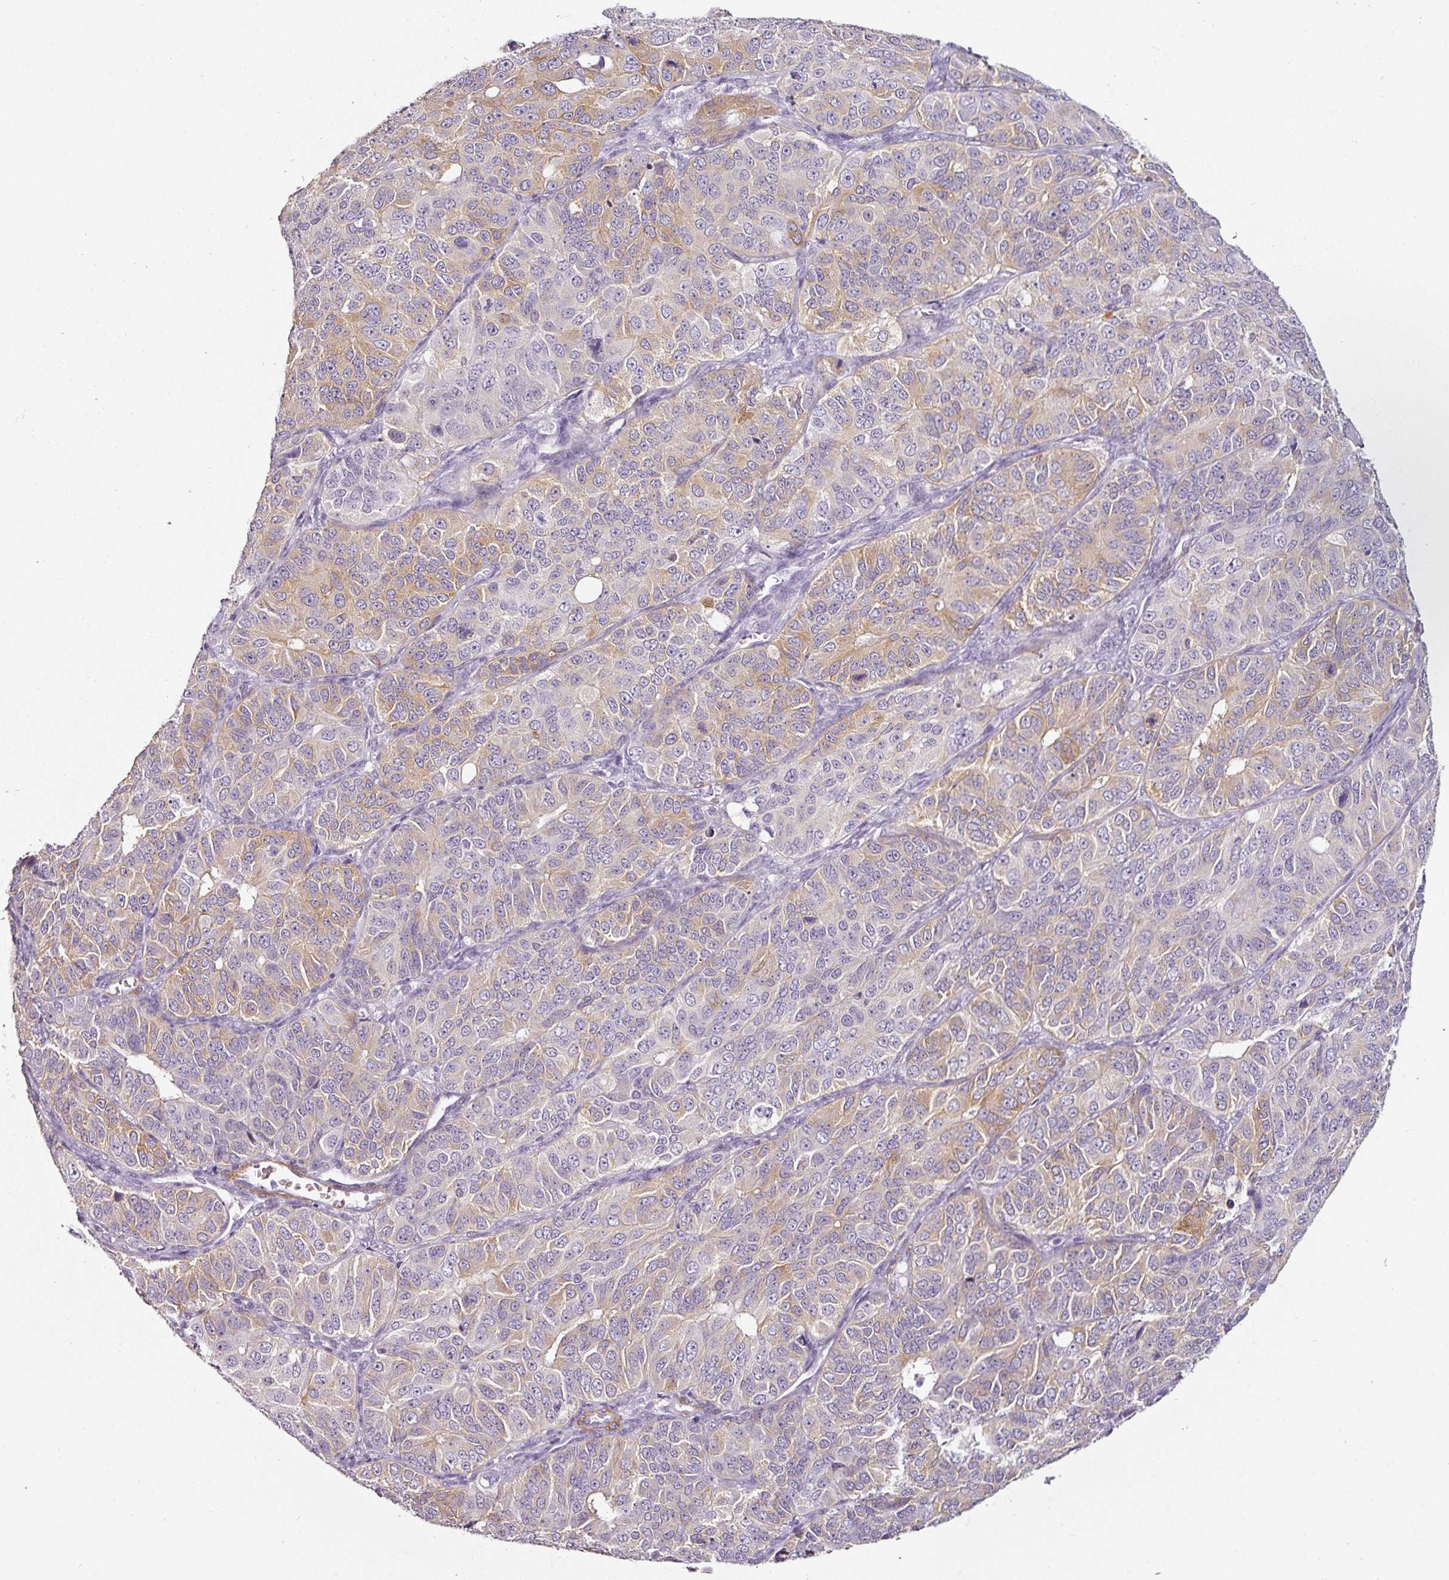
{"staining": {"intensity": "weak", "quantity": "25%-75%", "location": "cytoplasmic/membranous"}, "tissue": "ovarian cancer", "cell_type": "Tumor cells", "image_type": "cancer", "snomed": [{"axis": "morphology", "description": "Carcinoma, endometroid"}, {"axis": "topography", "description": "Ovary"}], "caption": "The photomicrograph reveals immunohistochemical staining of ovarian cancer (endometroid carcinoma). There is weak cytoplasmic/membranous expression is identified in about 25%-75% of tumor cells.", "gene": "CAP2", "patient": {"sex": "female", "age": 51}}